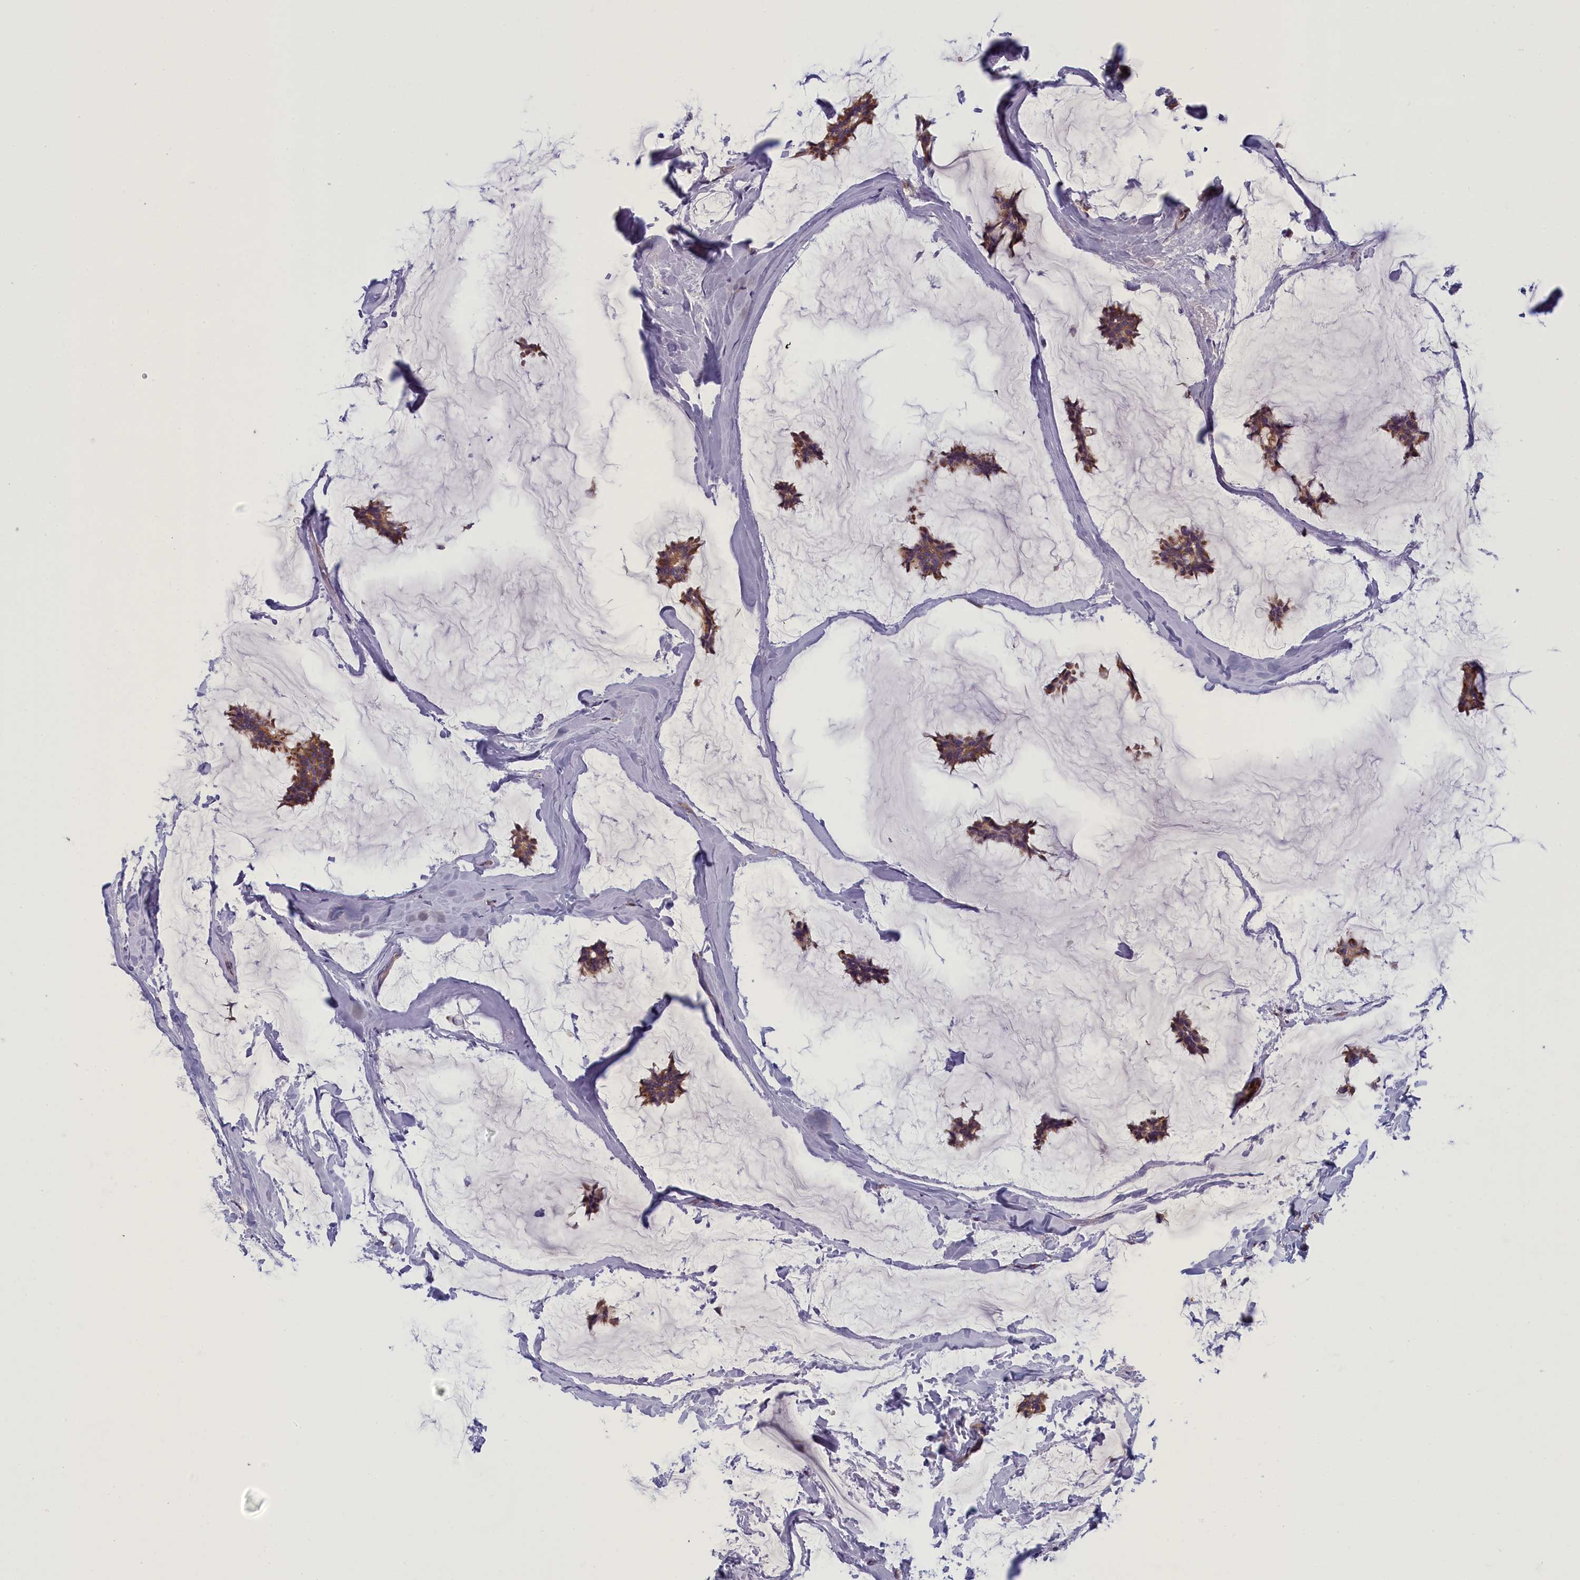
{"staining": {"intensity": "moderate", "quantity": ">75%", "location": "cytoplasmic/membranous"}, "tissue": "breast cancer", "cell_type": "Tumor cells", "image_type": "cancer", "snomed": [{"axis": "morphology", "description": "Duct carcinoma"}, {"axis": "topography", "description": "Breast"}], "caption": "A brown stain highlights moderate cytoplasmic/membranous staining of a protein in intraductal carcinoma (breast) tumor cells.", "gene": "NOL10", "patient": {"sex": "female", "age": 93}}